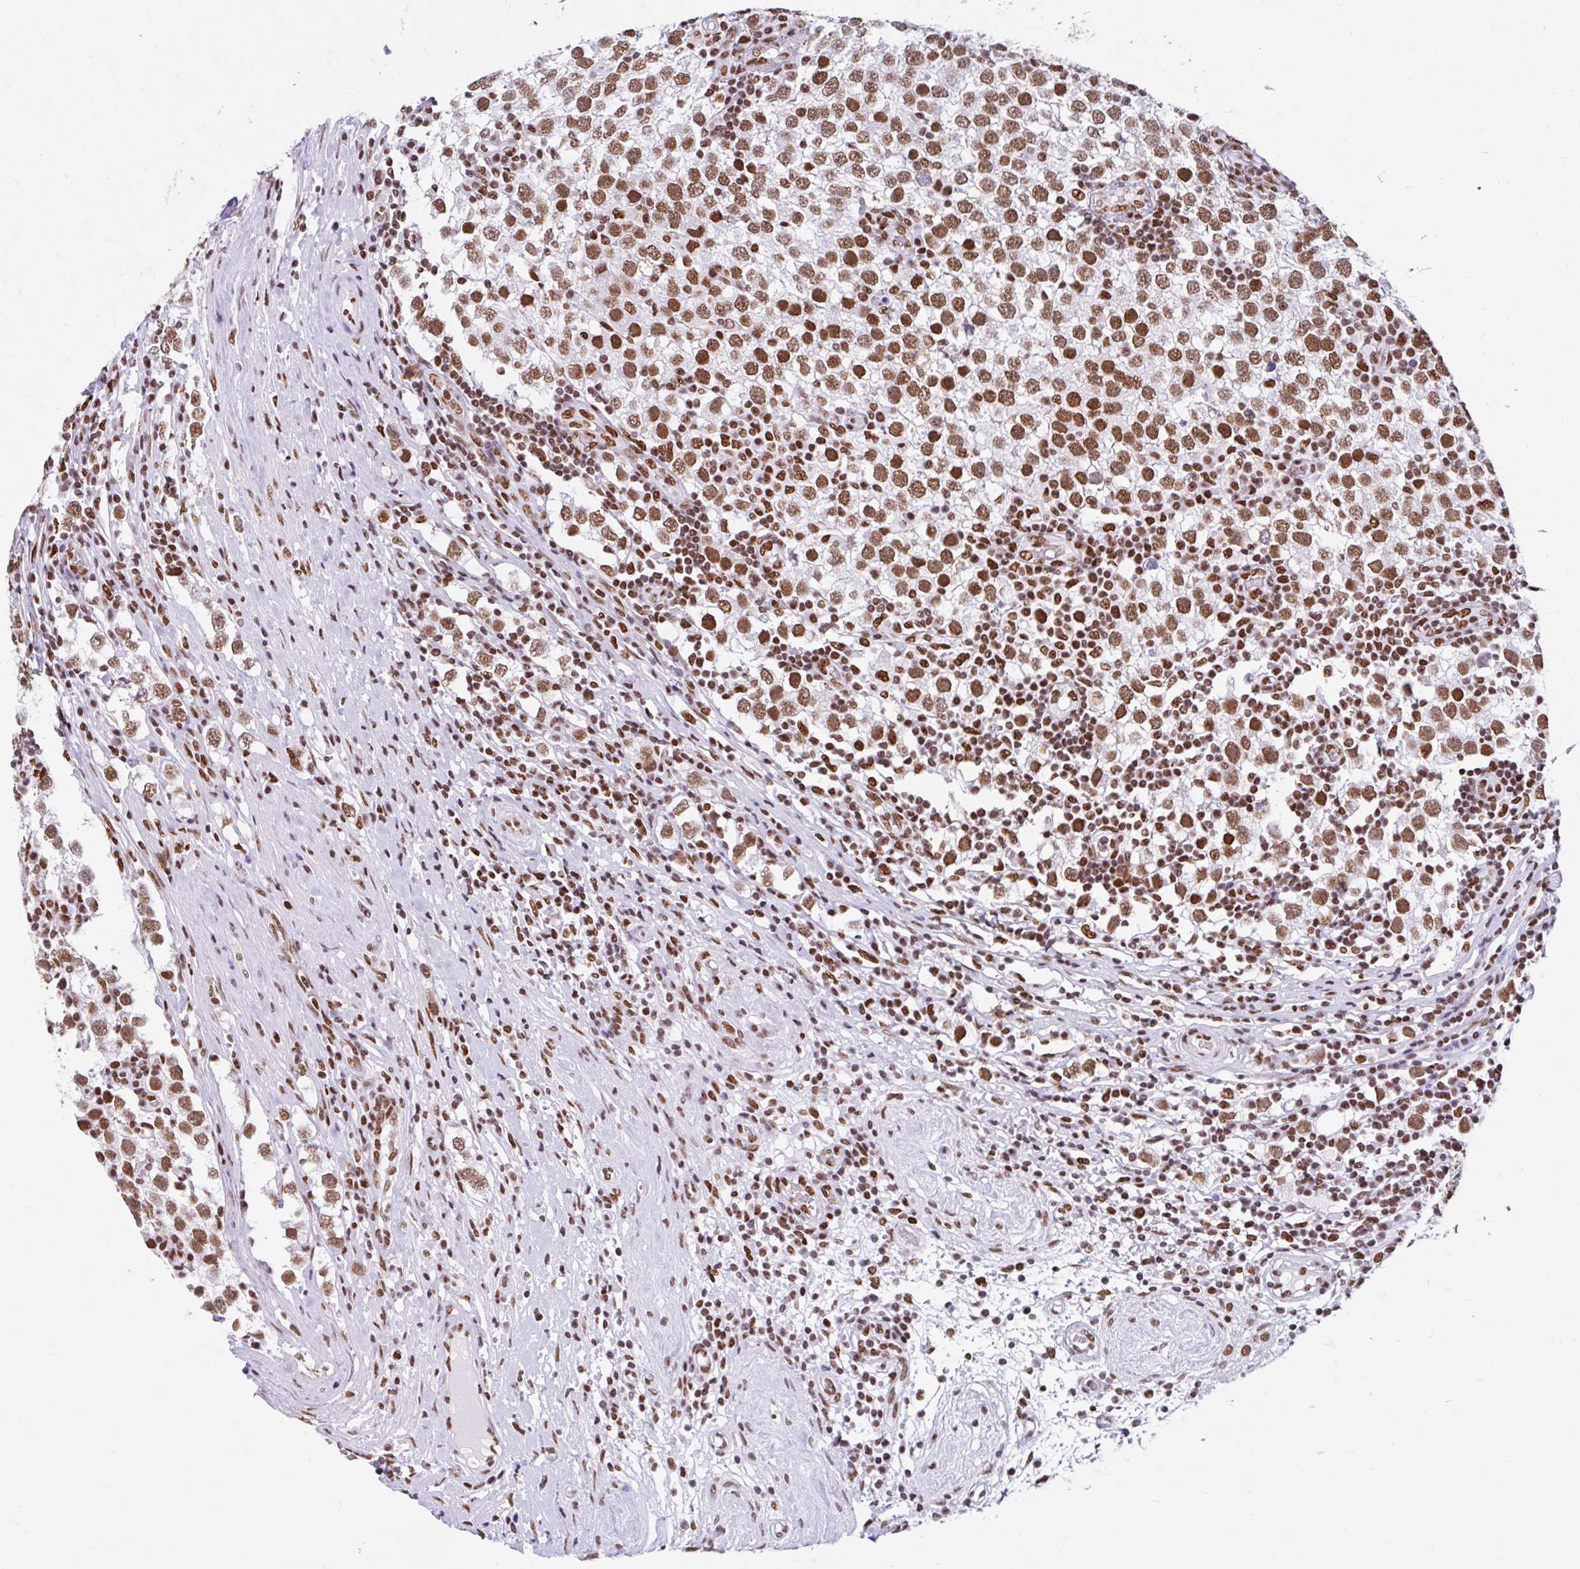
{"staining": {"intensity": "moderate", "quantity": ">75%", "location": "nuclear"}, "tissue": "testis cancer", "cell_type": "Tumor cells", "image_type": "cancer", "snomed": [{"axis": "morphology", "description": "Seminoma, NOS"}, {"axis": "topography", "description": "Testis"}], "caption": "Protein staining shows moderate nuclear expression in approximately >75% of tumor cells in testis cancer (seminoma). (IHC, brightfield microscopy, high magnification).", "gene": "KHDRBS1", "patient": {"sex": "male", "age": 34}}